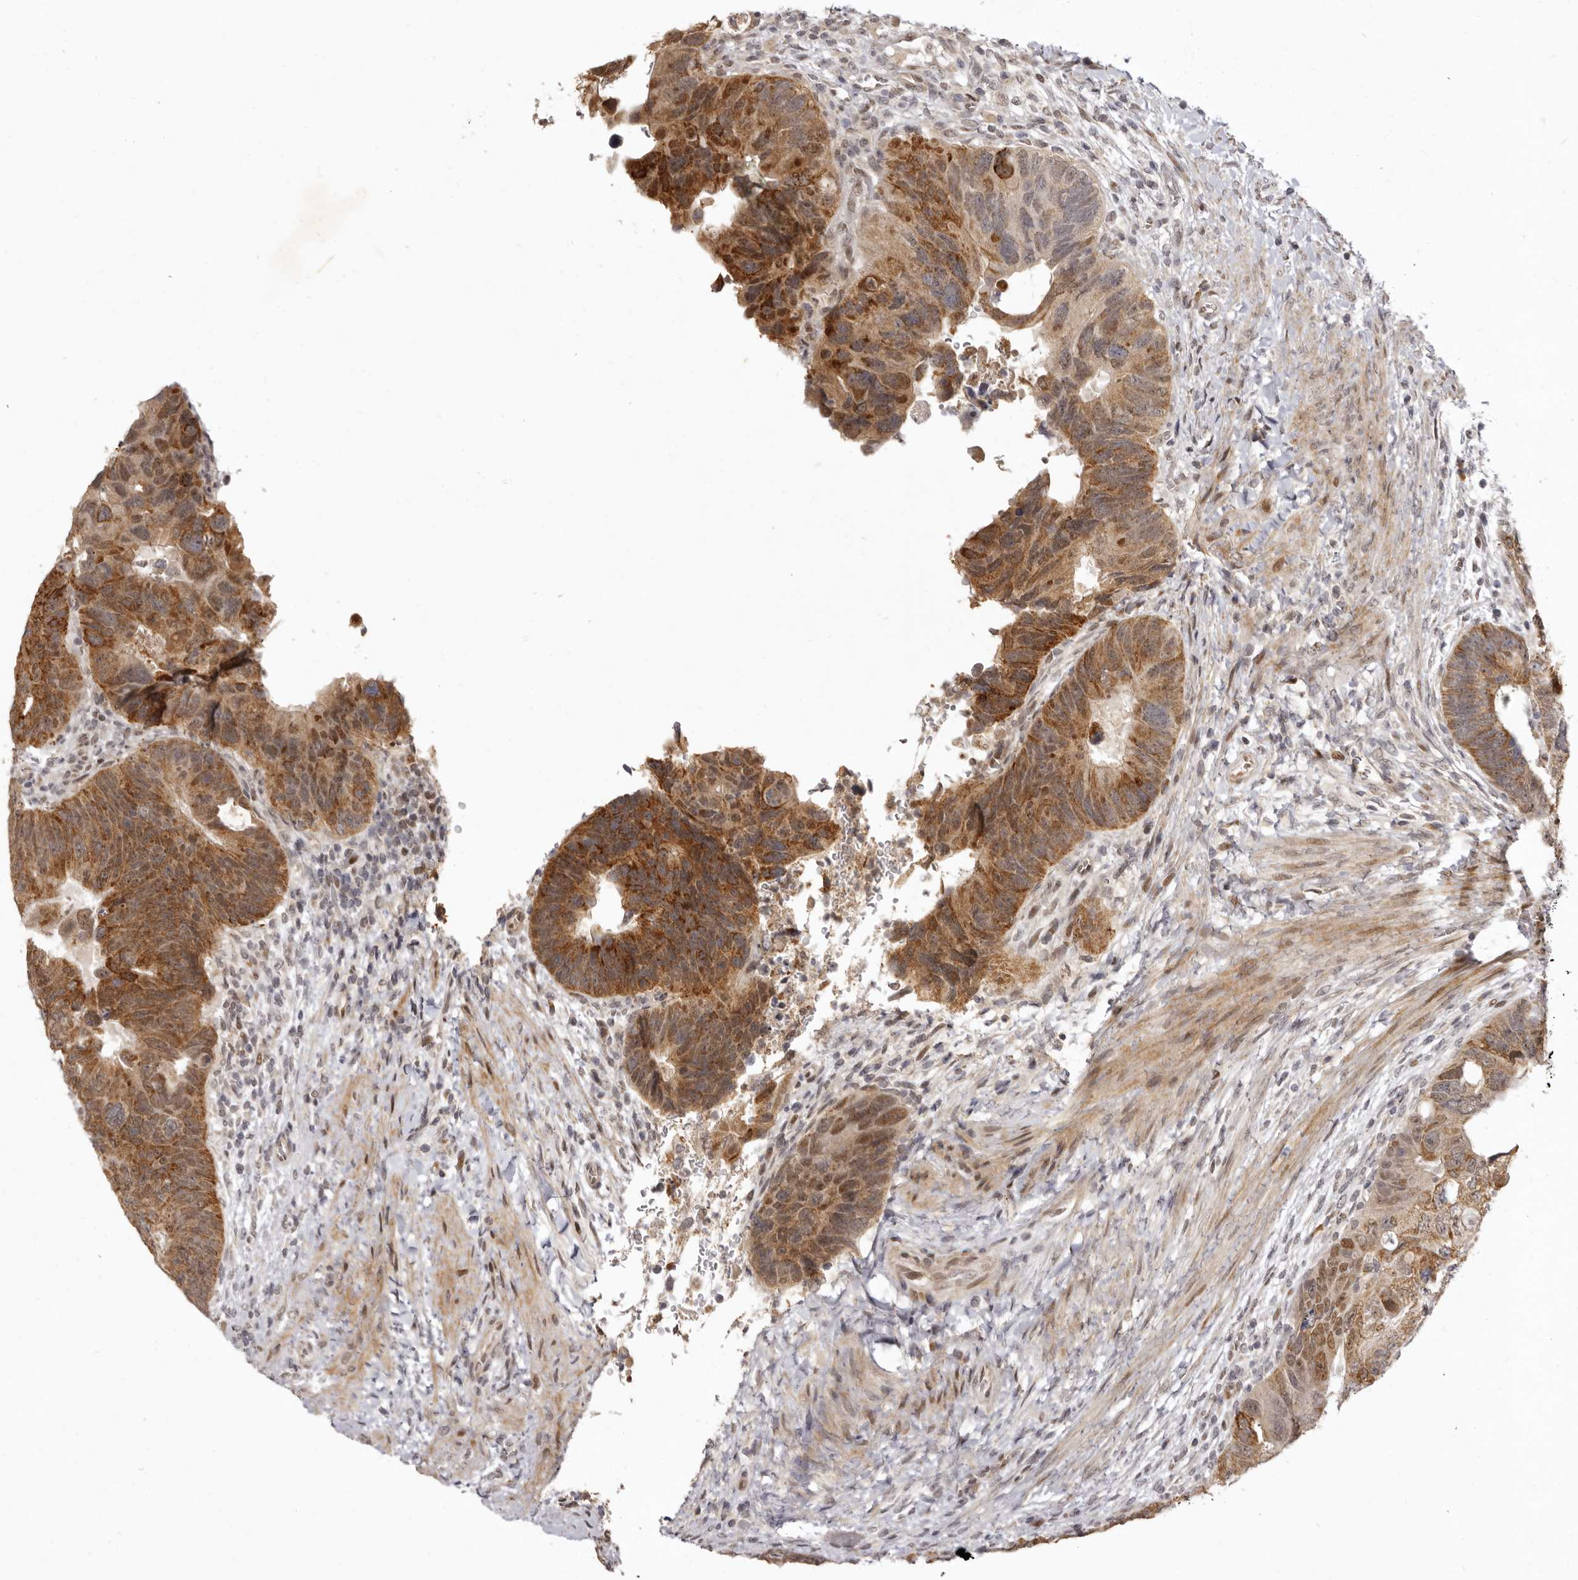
{"staining": {"intensity": "strong", "quantity": ">75%", "location": "cytoplasmic/membranous,nuclear"}, "tissue": "colorectal cancer", "cell_type": "Tumor cells", "image_type": "cancer", "snomed": [{"axis": "morphology", "description": "Adenocarcinoma, NOS"}, {"axis": "topography", "description": "Rectum"}], "caption": "Human adenocarcinoma (colorectal) stained with a brown dye demonstrates strong cytoplasmic/membranous and nuclear positive staining in approximately >75% of tumor cells.", "gene": "ZNF326", "patient": {"sex": "male", "age": 59}}